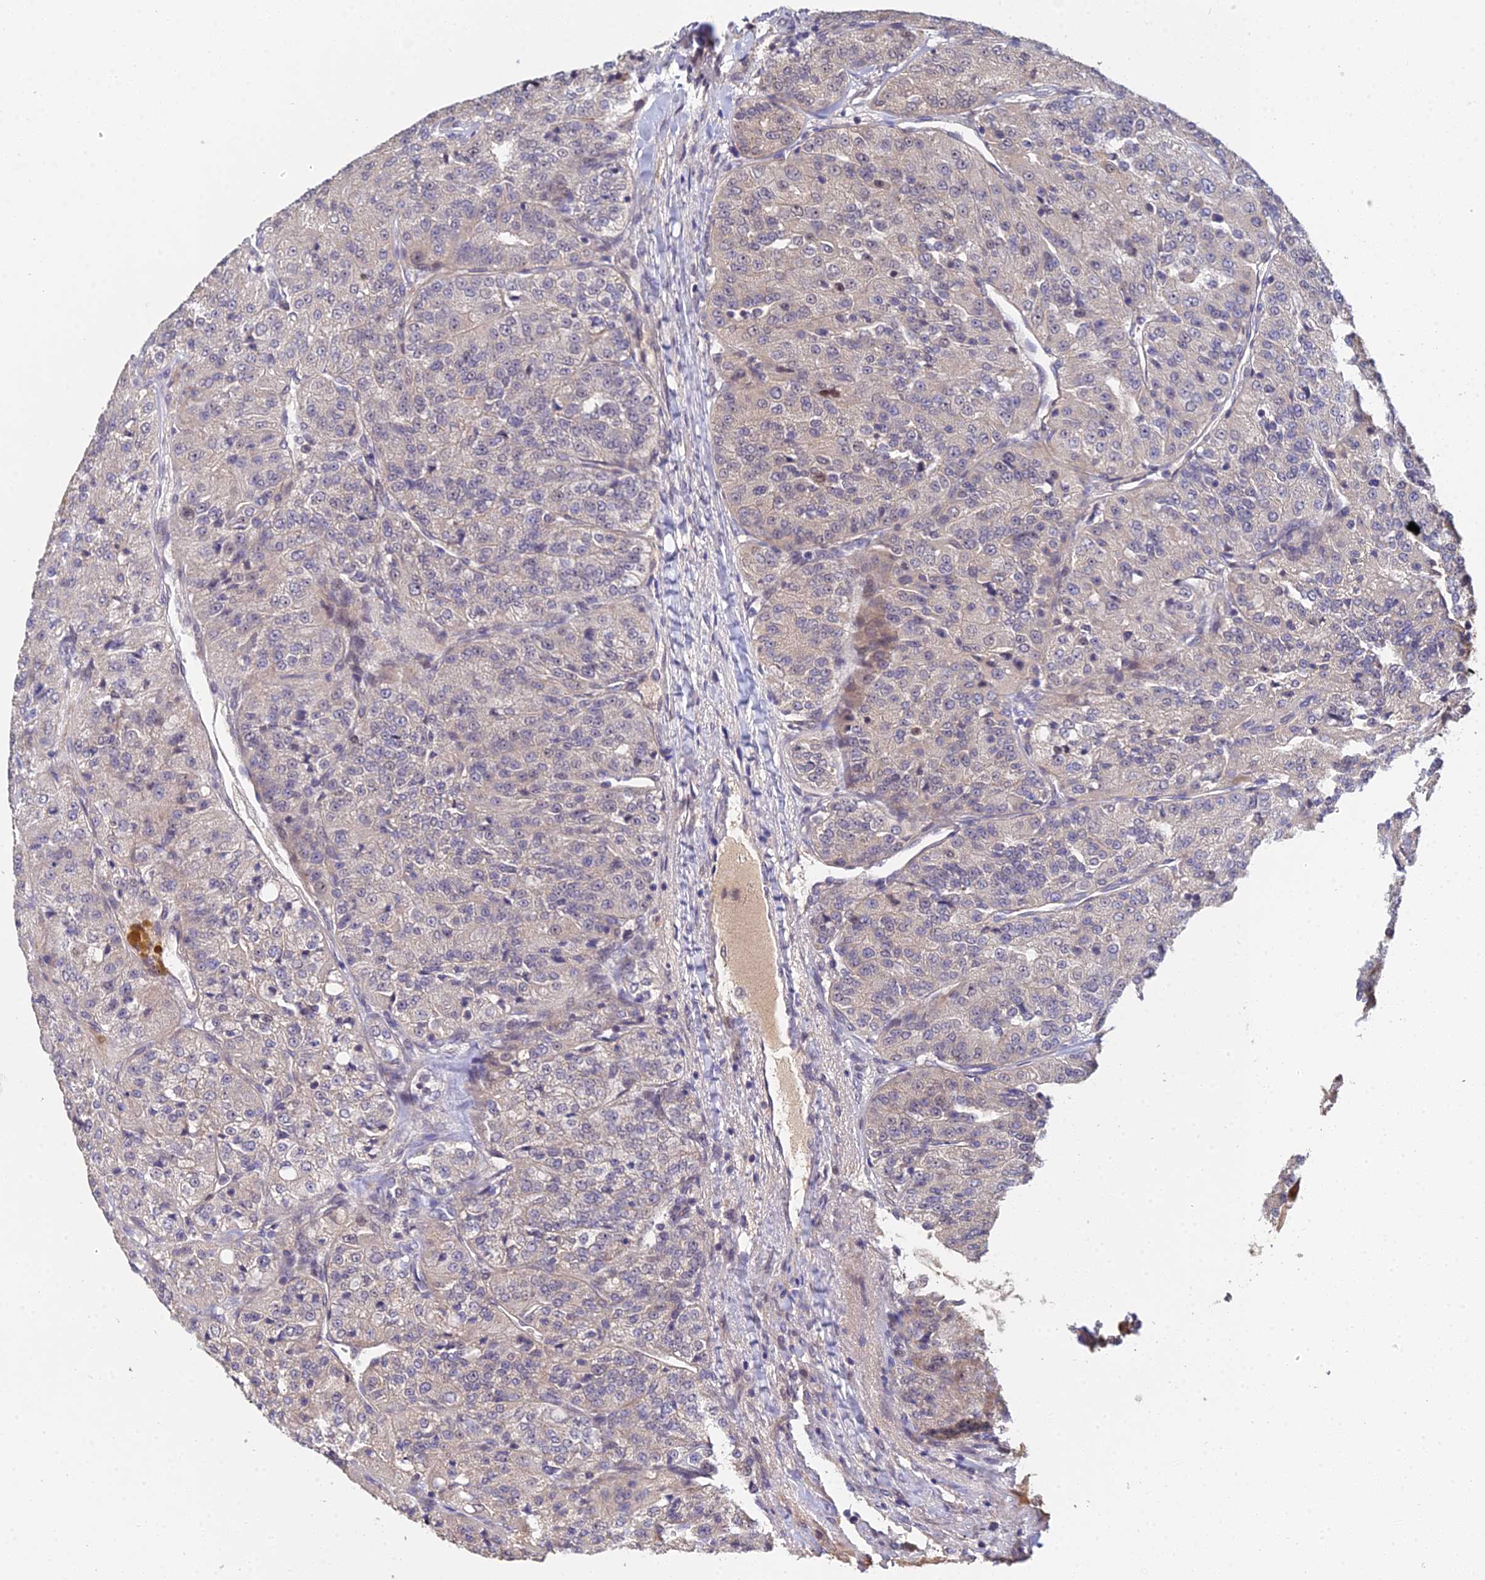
{"staining": {"intensity": "weak", "quantity": "<25%", "location": "cytoplasmic/membranous"}, "tissue": "renal cancer", "cell_type": "Tumor cells", "image_type": "cancer", "snomed": [{"axis": "morphology", "description": "Adenocarcinoma, NOS"}, {"axis": "topography", "description": "Kidney"}], "caption": "Tumor cells are negative for brown protein staining in renal adenocarcinoma. (DAB immunohistochemistry visualized using brightfield microscopy, high magnification).", "gene": "ERCC5", "patient": {"sex": "female", "age": 63}}